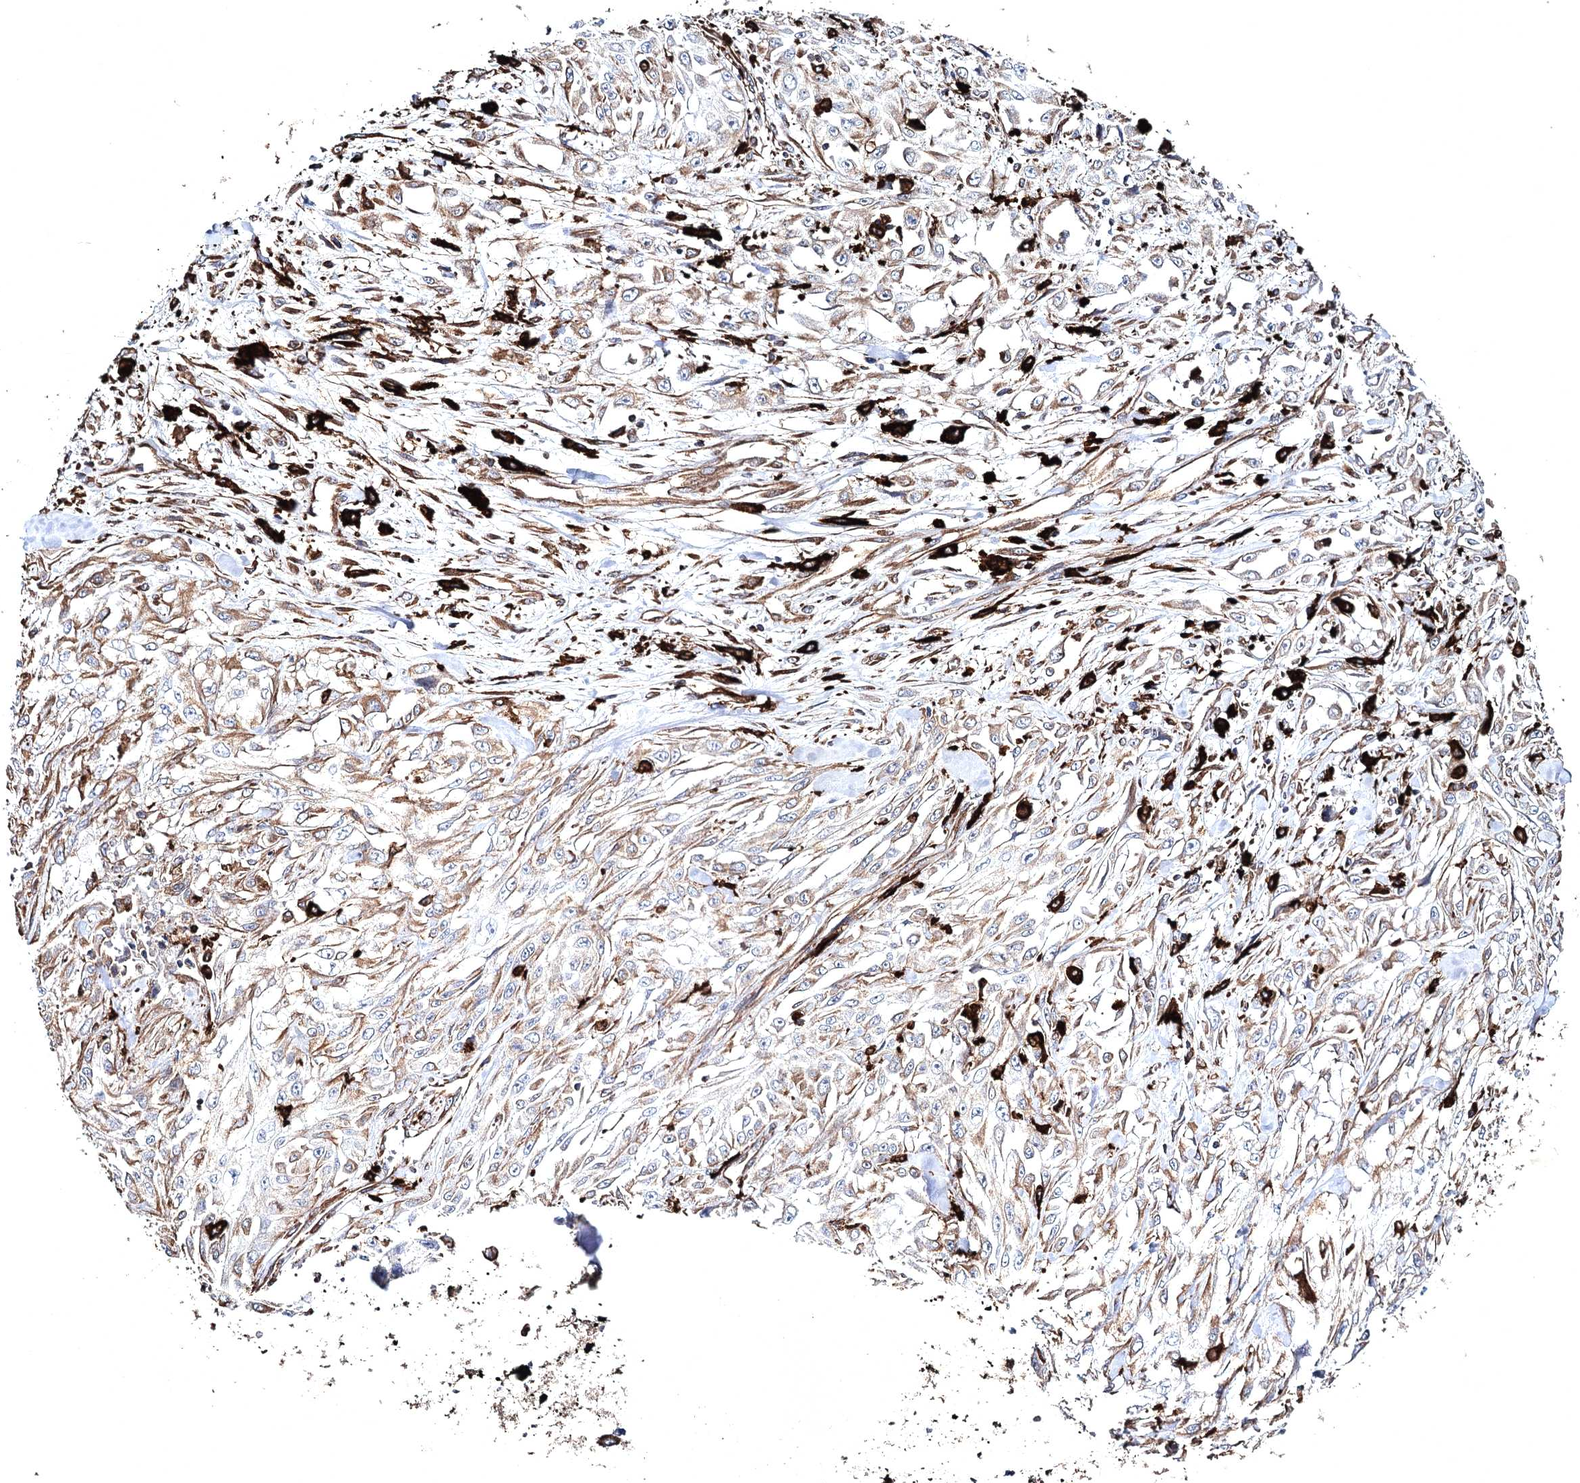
{"staining": {"intensity": "moderate", "quantity": "<25%", "location": "cytoplasmic/membranous"}, "tissue": "skin cancer", "cell_type": "Tumor cells", "image_type": "cancer", "snomed": [{"axis": "morphology", "description": "Squamous cell carcinoma, NOS"}, {"axis": "morphology", "description": "Squamous cell carcinoma, metastatic, NOS"}, {"axis": "topography", "description": "Skin"}, {"axis": "topography", "description": "Lymph node"}], "caption": "Immunohistochemistry (IHC) histopathology image of neoplastic tissue: human skin cancer (squamous cell carcinoma) stained using immunohistochemistry (IHC) displays low levels of moderate protein expression localized specifically in the cytoplasmic/membranous of tumor cells, appearing as a cytoplasmic/membranous brown color.", "gene": "CLEC4M", "patient": {"sex": "male", "age": 75}}